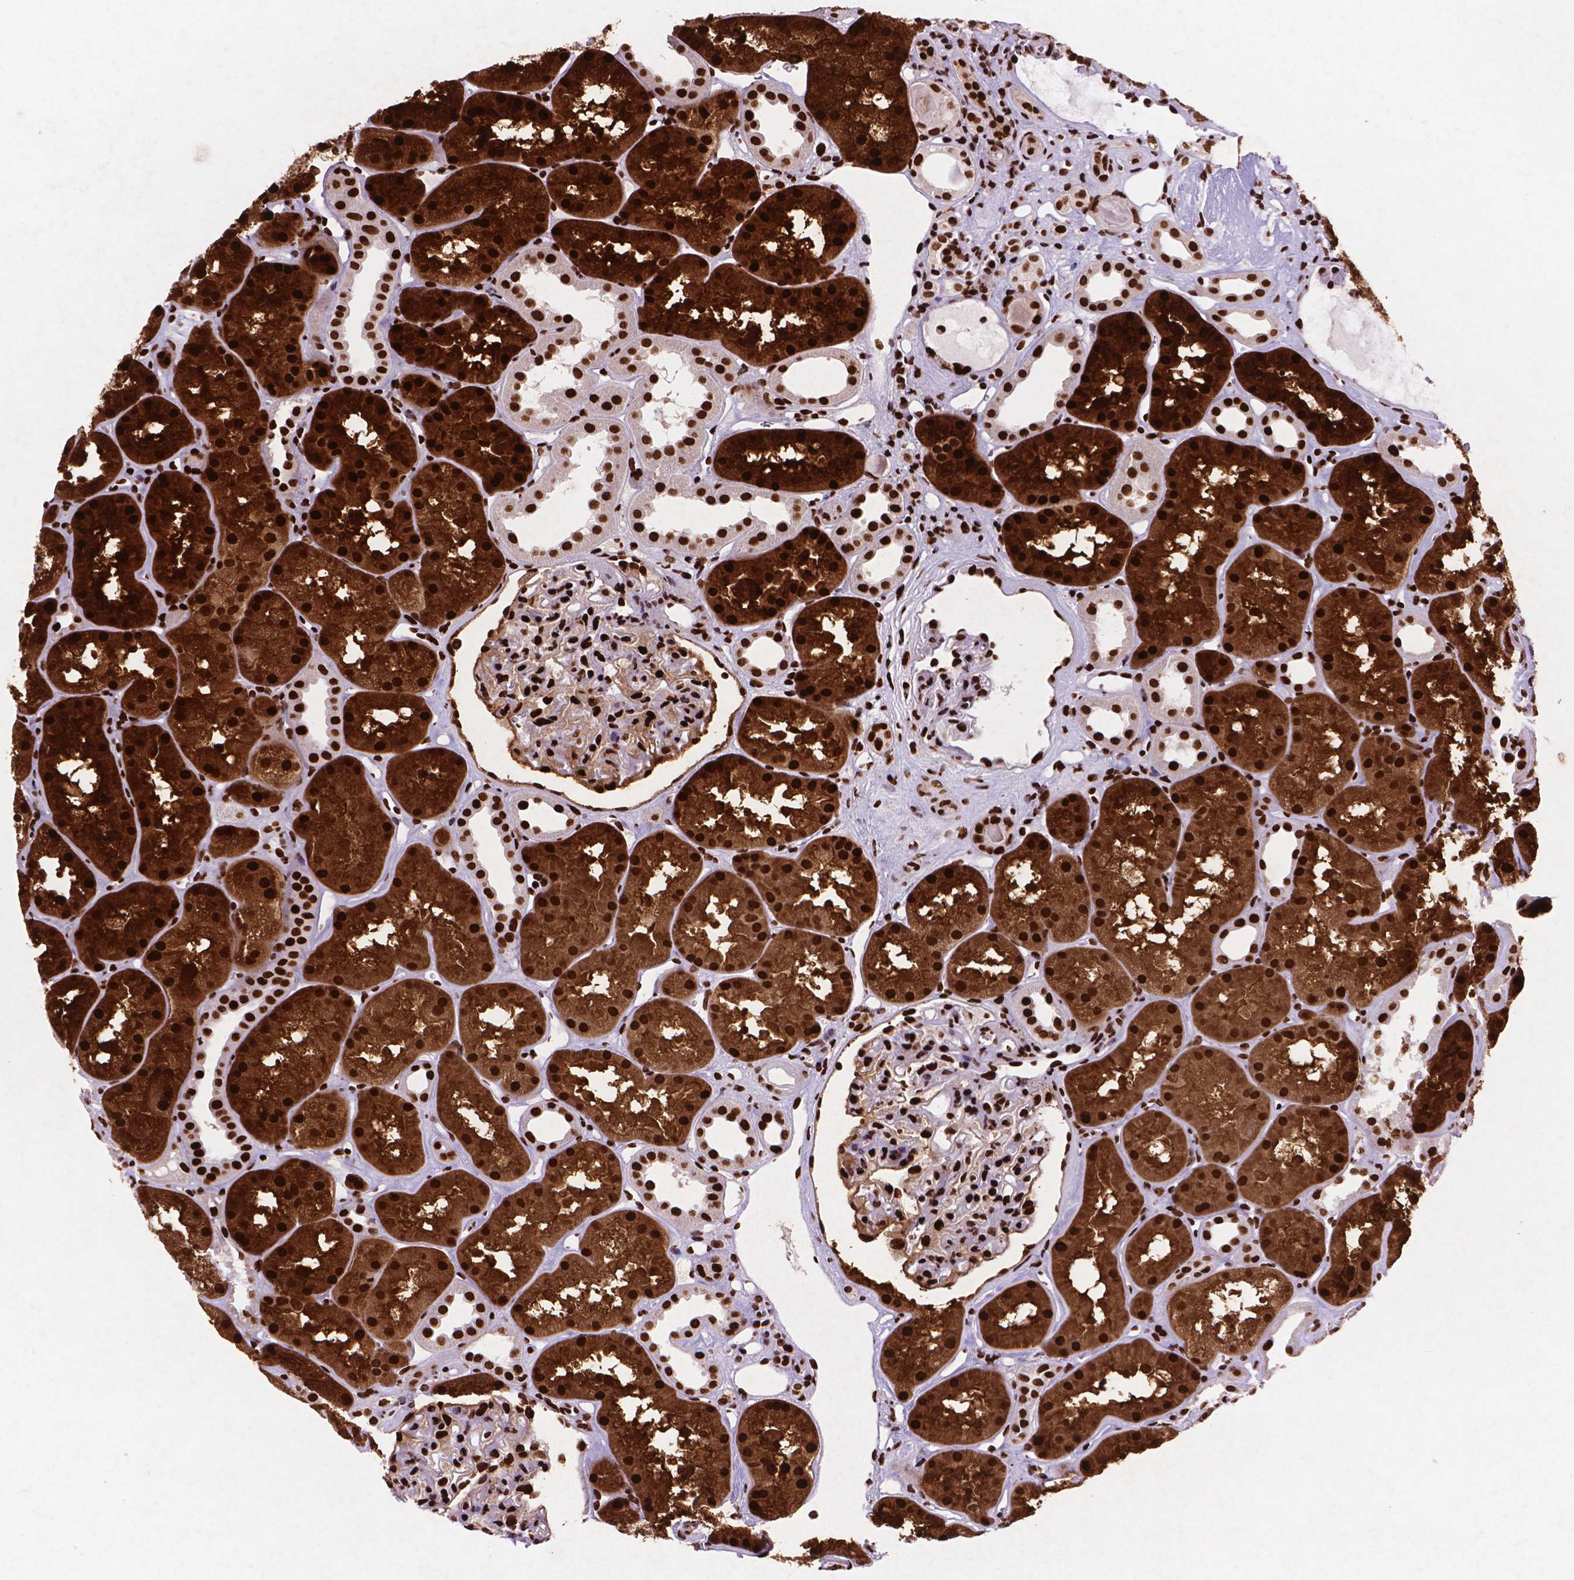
{"staining": {"intensity": "strong", "quantity": ">75%", "location": "nuclear"}, "tissue": "kidney", "cell_type": "Cells in glomeruli", "image_type": "normal", "snomed": [{"axis": "morphology", "description": "Normal tissue, NOS"}, {"axis": "topography", "description": "Kidney"}], "caption": "IHC histopathology image of benign kidney: human kidney stained using IHC demonstrates high levels of strong protein expression localized specifically in the nuclear of cells in glomeruli, appearing as a nuclear brown color.", "gene": "CITED2", "patient": {"sex": "male", "age": 61}}